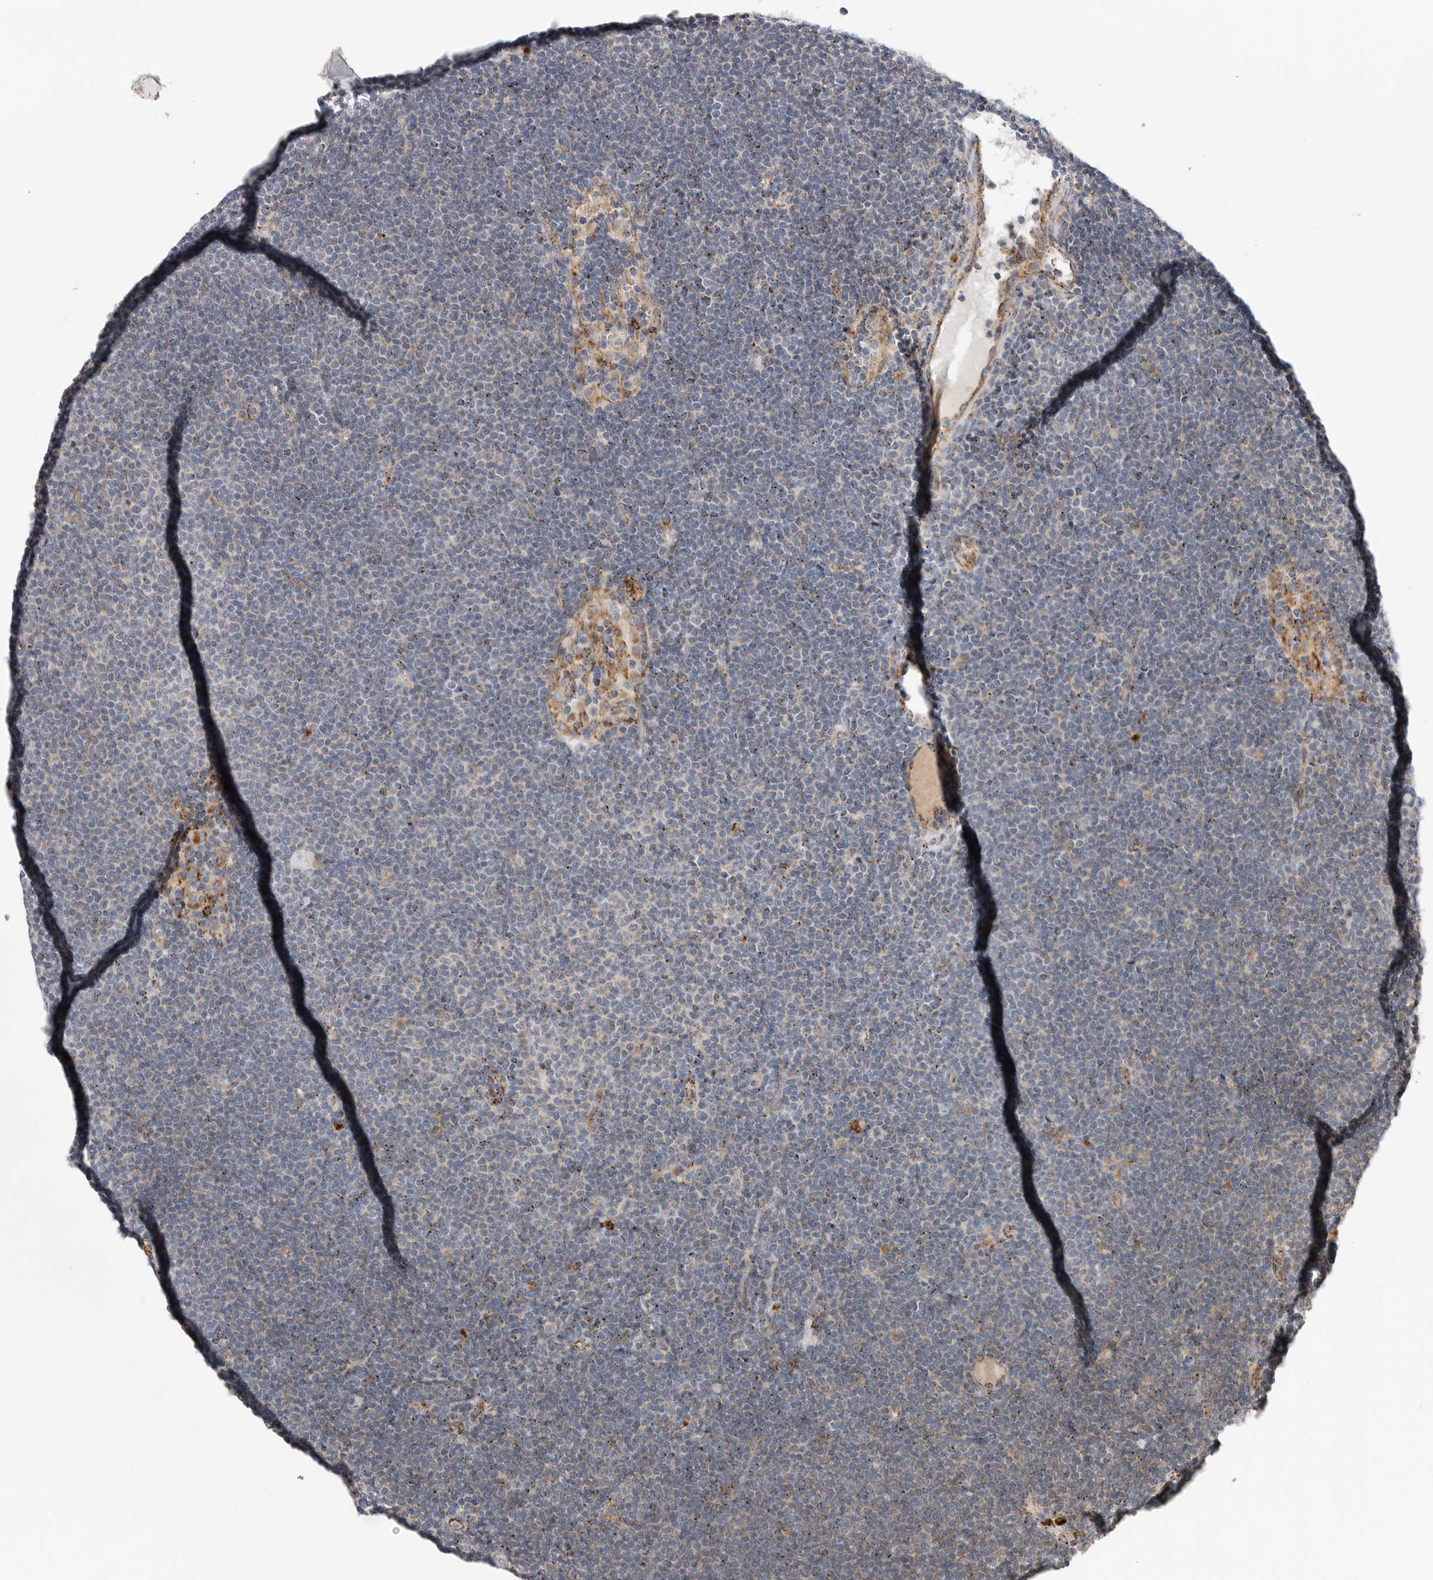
{"staining": {"intensity": "negative", "quantity": "none", "location": "none"}, "tissue": "lymphoma", "cell_type": "Tumor cells", "image_type": "cancer", "snomed": [{"axis": "morphology", "description": "Malignant lymphoma, non-Hodgkin's type, Low grade"}, {"axis": "topography", "description": "Lymph node"}], "caption": "Tumor cells show no significant protein staining in lymphoma.", "gene": "GALNS", "patient": {"sex": "female", "age": 53}}